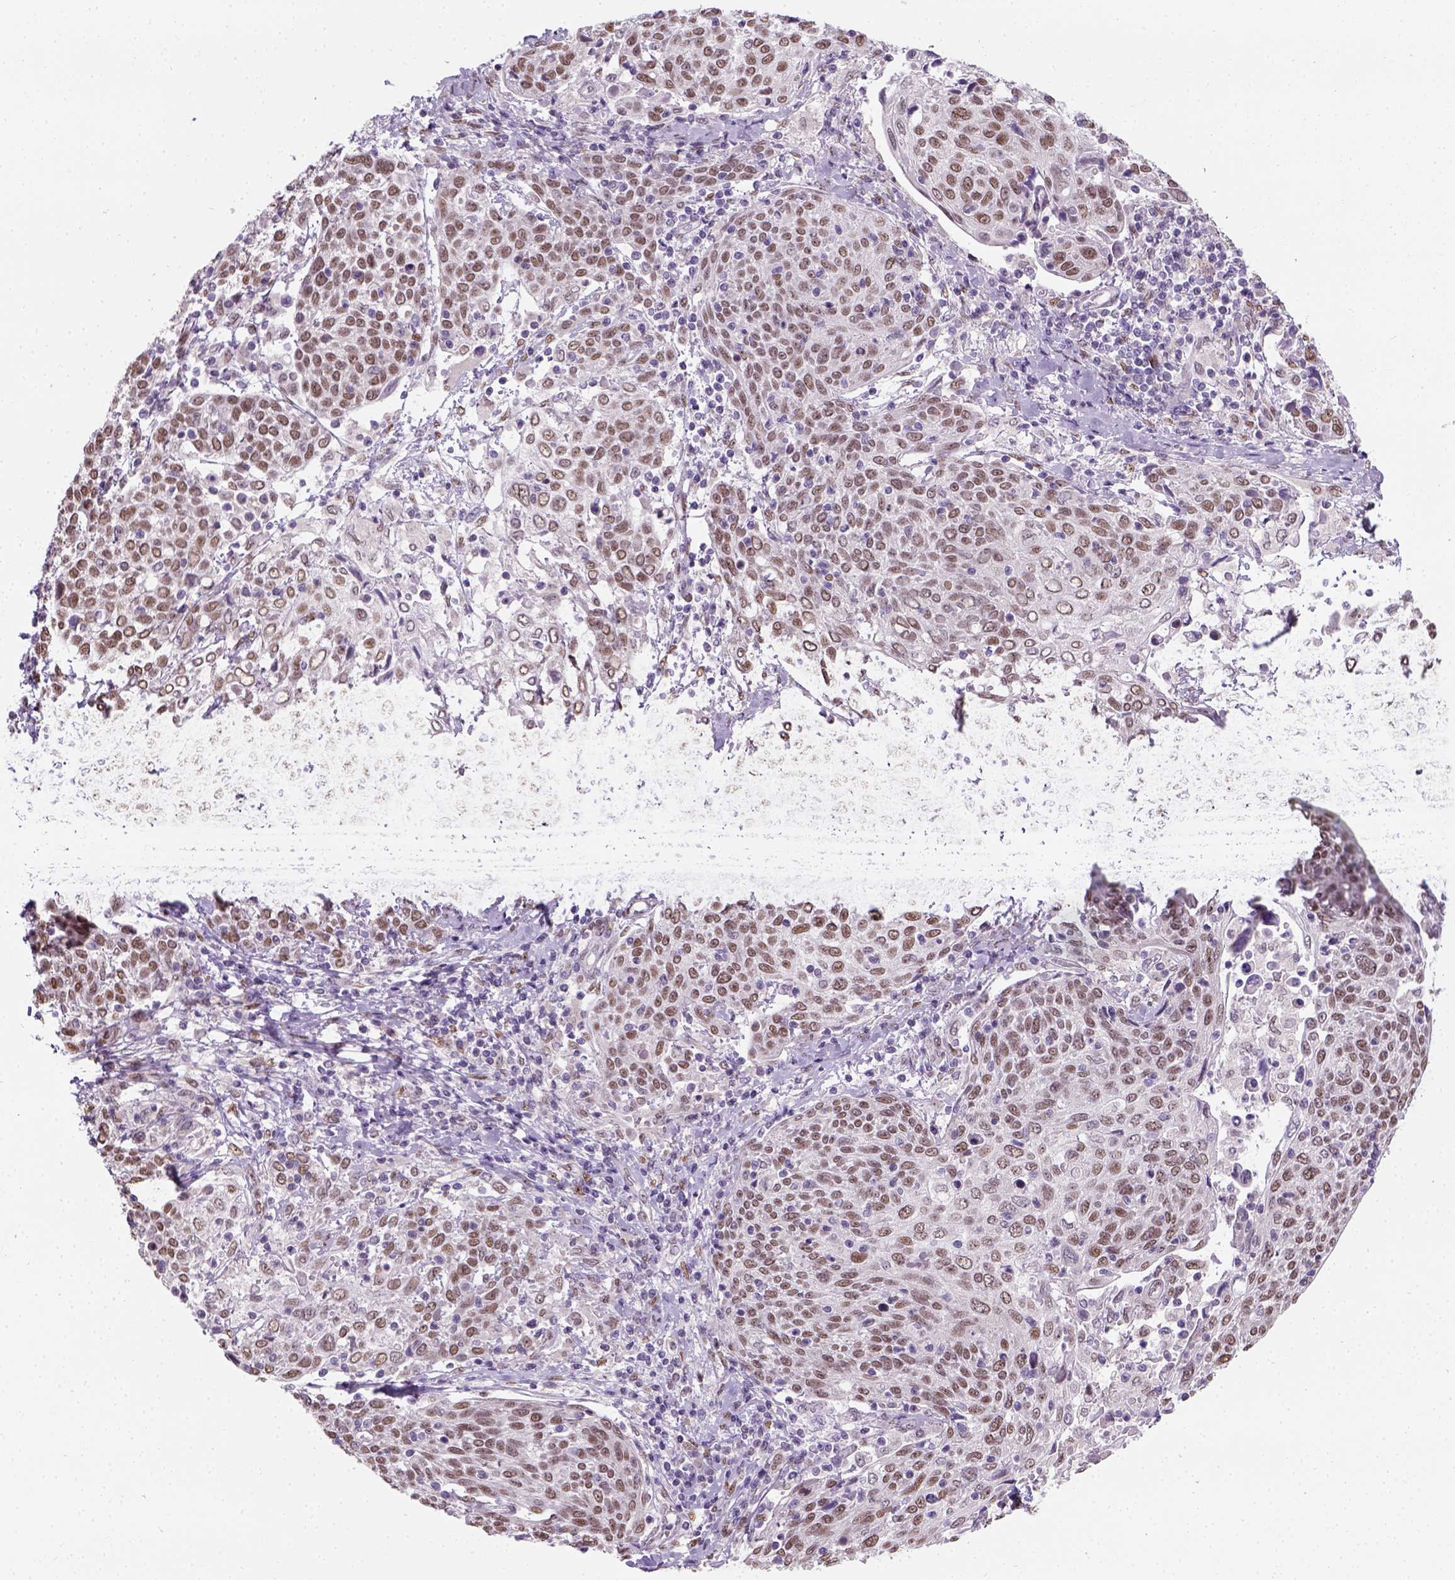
{"staining": {"intensity": "moderate", "quantity": ">75%", "location": "nuclear"}, "tissue": "cervical cancer", "cell_type": "Tumor cells", "image_type": "cancer", "snomed": [{"axis": "morphology", "description": "Squamous cell carcinoma, NOS"}, {"axis": "topography", "description": "Cervix"}], "caption": "Protein expression analysis of cervical squamous cell carcinoma exhibits moderate nuclear positivity in about >75% of tumor cells. Nuclei are stained in blue.", "gene": "C1orf112", "patient": {"sex": "female", "age": 61}}